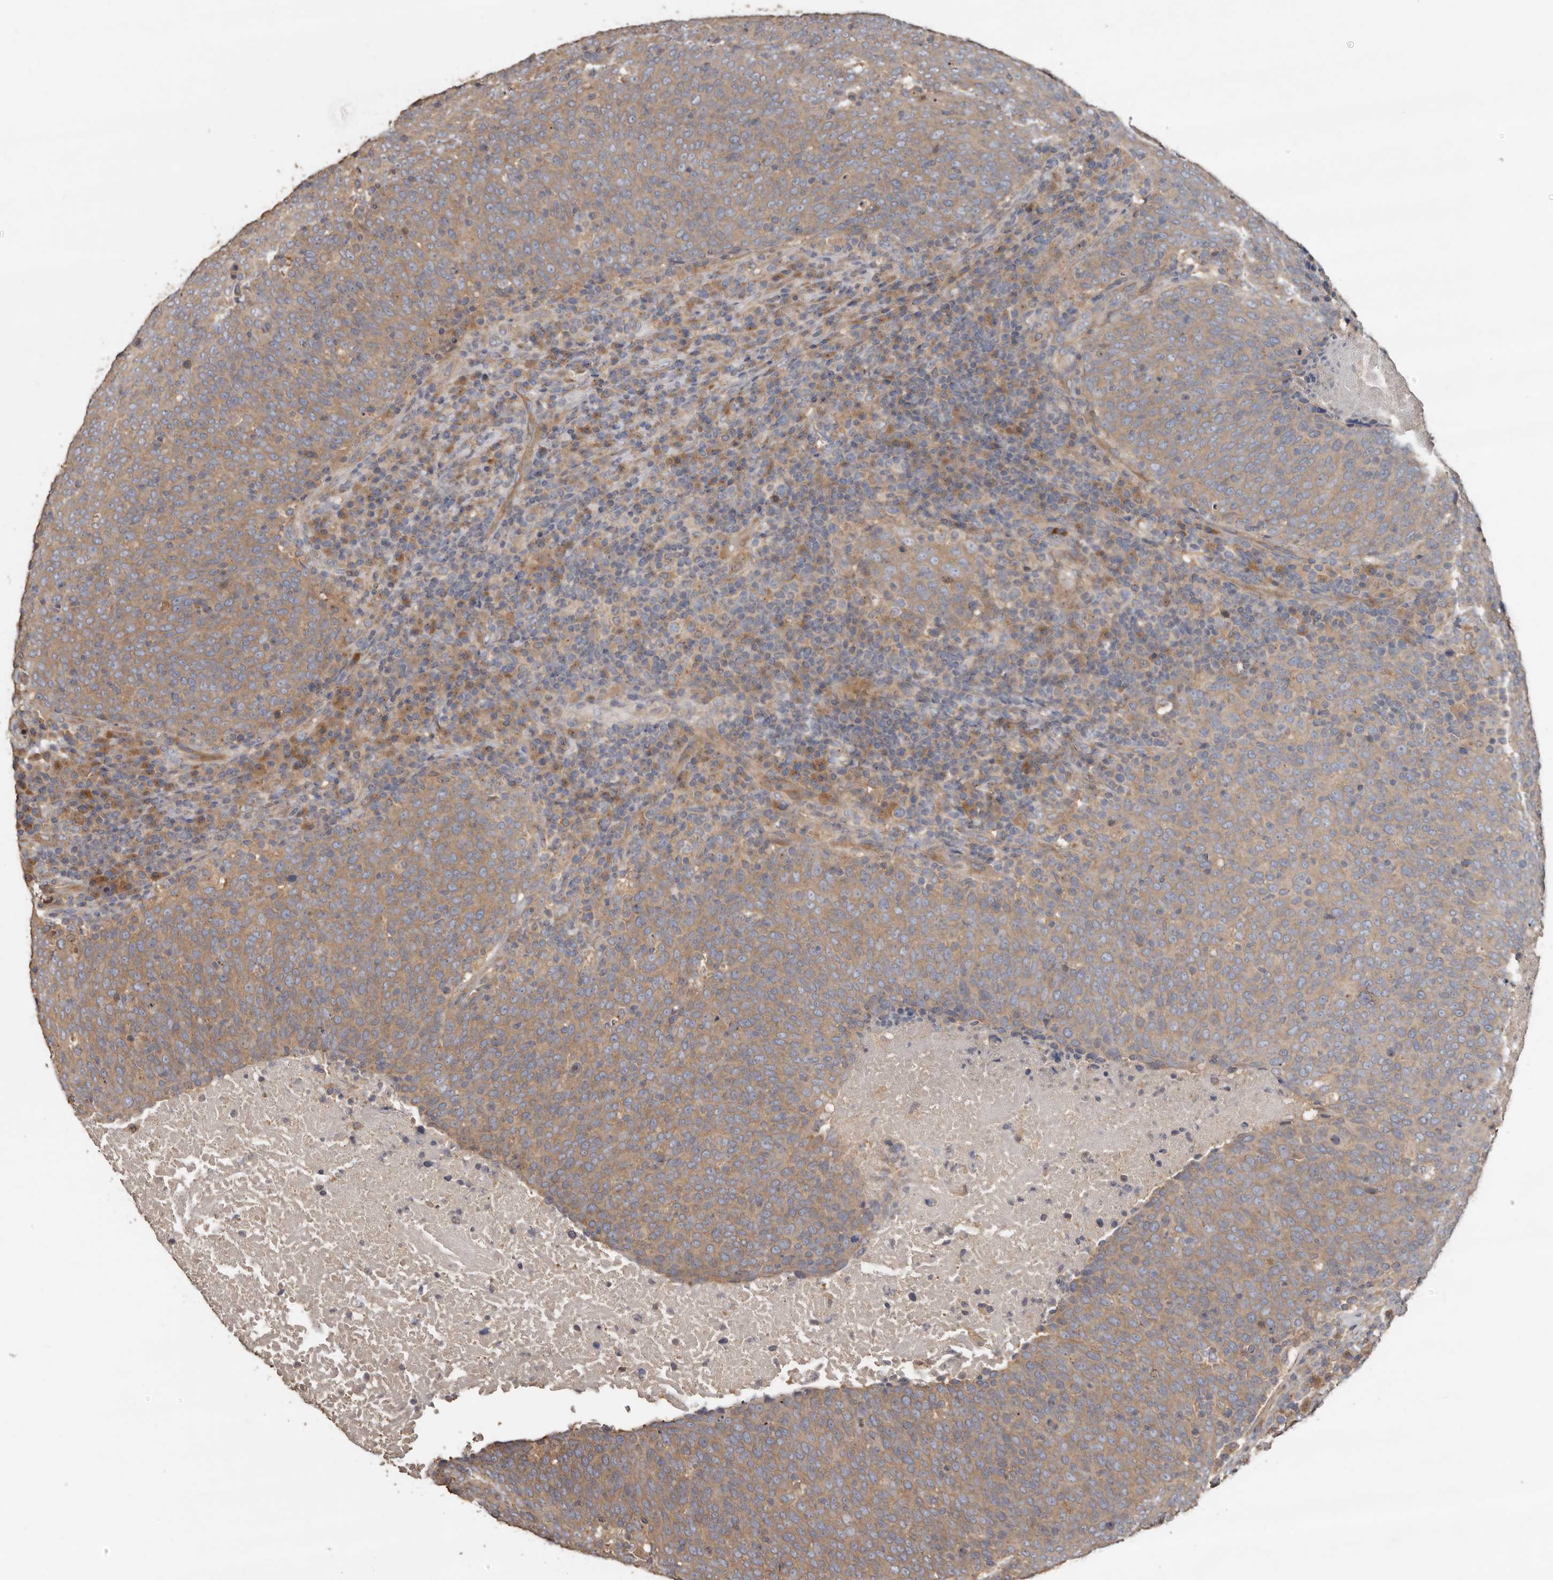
{"staining": {"intensity": "moderate", "quantity": ">75%", "location": "cytoplasmic/membranous"}, "tissue": "head and neck cancer", "cell_type": "Tumor cells", "image_type": "cancer", "snomed": [{"axis": "morphology", "description": "Squamous cell carcinoma, NOS"}, {"axis": "morphology", "description": "Squamous cell carcinoma, metastatic, NOS"}, {"axis": "topography", "description": "Lymph node"}, {"axis": "topography", "description": "Head-Neck"}], "caption": "Protein analysis of head and neck cancer tissue displays moderate cytoplasmic/membranous expression in approximately >75% of tumor cells.", "gene": "FLCN", "patient": {"sex": "male", "age": 62}}